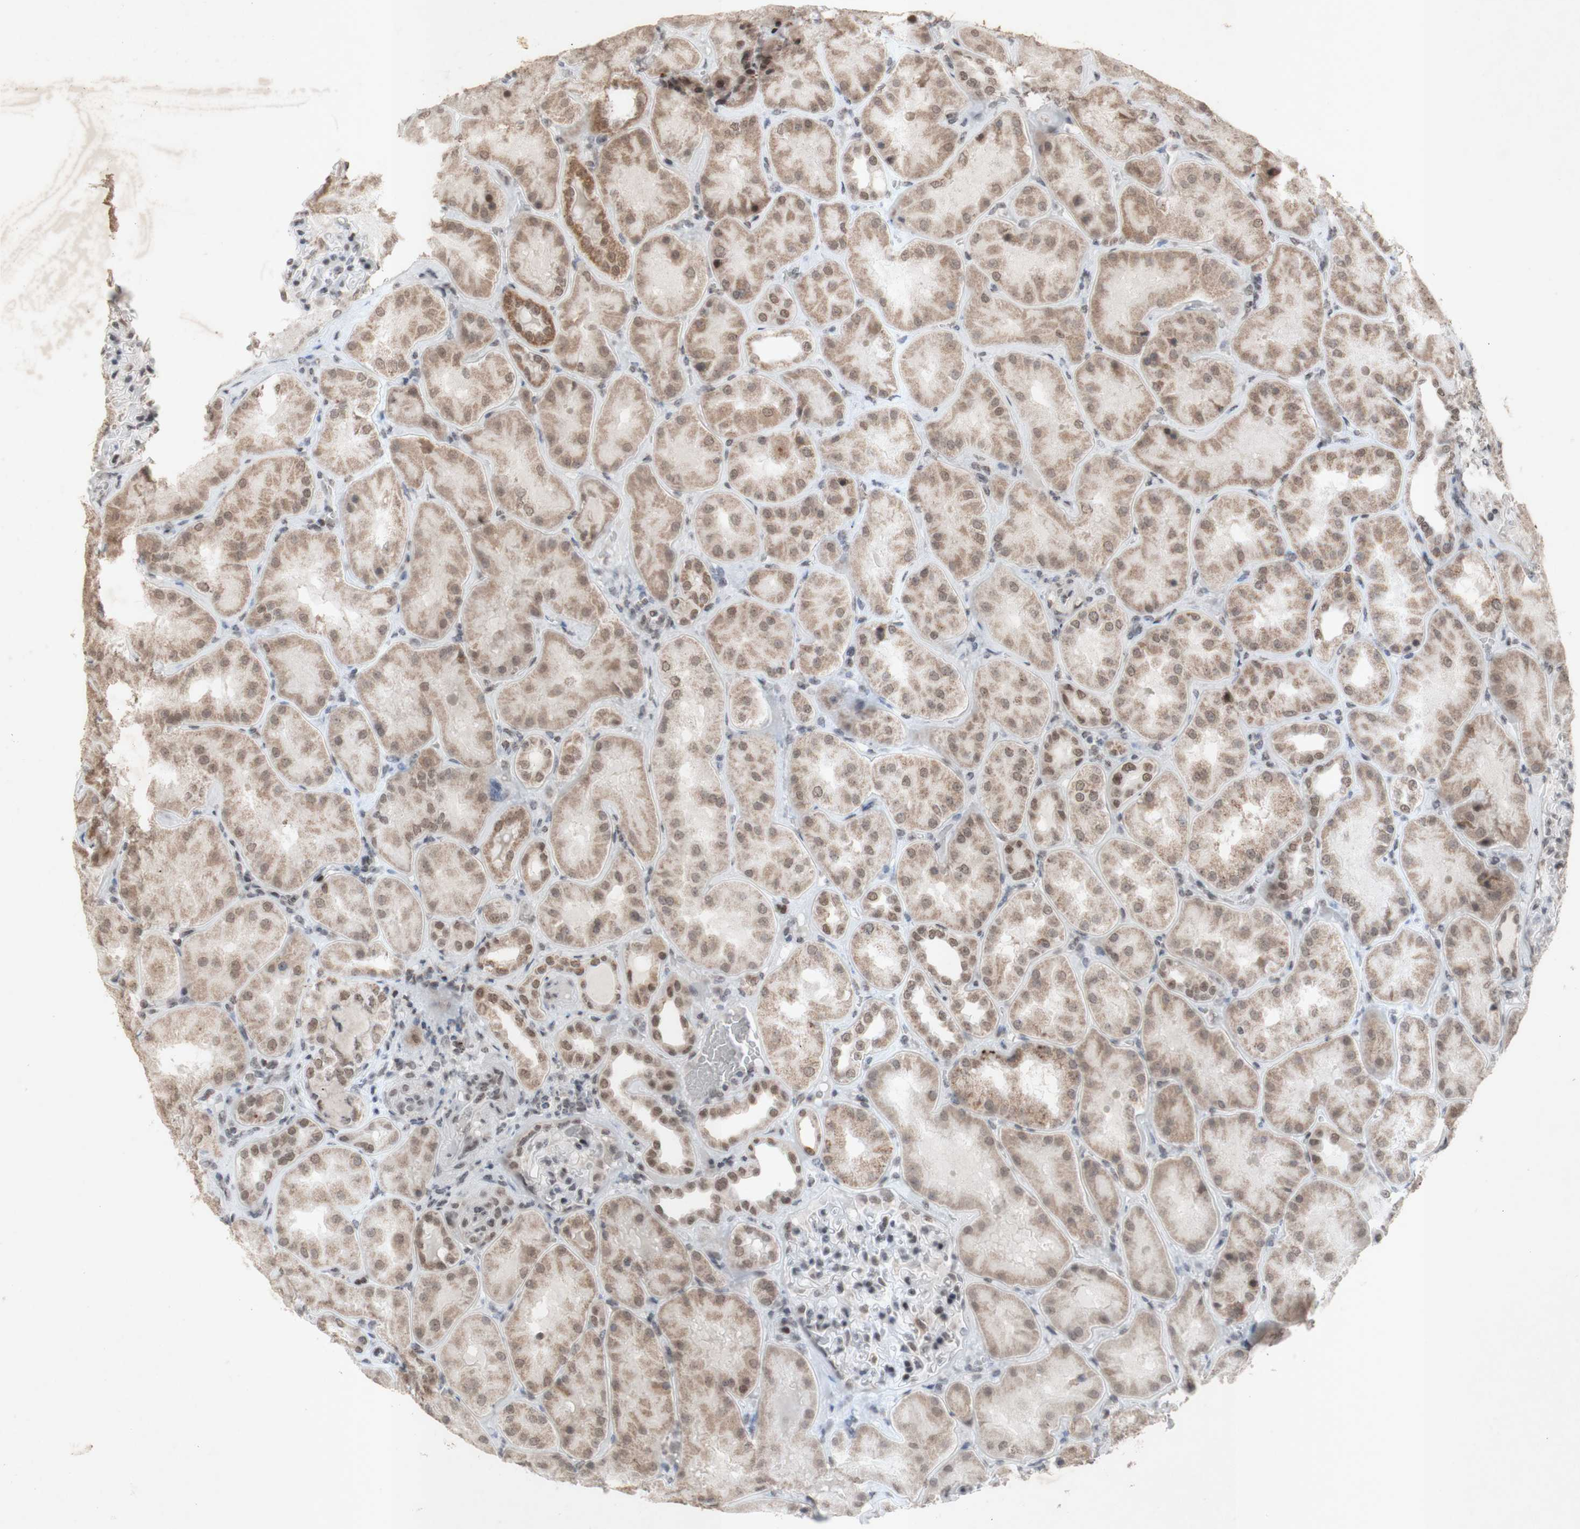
{"staining": {"intensity": "weak", "quantity": "<25%", "location": "nuclear"}, "tissue": "kidney", "cell_type": "Cells in glomeruli", "image_type": "normal", "snomed": [{"axis": "morphology", "description": "Normal tissue, NOS"}, {"axis": "topography", "description": "Kidney"}], "caption": "Immunohistochemical staining of unremarkable kidney reveals no significant positivity in cells in glomeruli. (Stains: DAB immunohistochemistry (IHC) with hematoxylin counter stain, Microscopy: brightfield microscopy at high magnification).", "gene": "CENPB", "patient": {"sex": "female", "age": 56}}